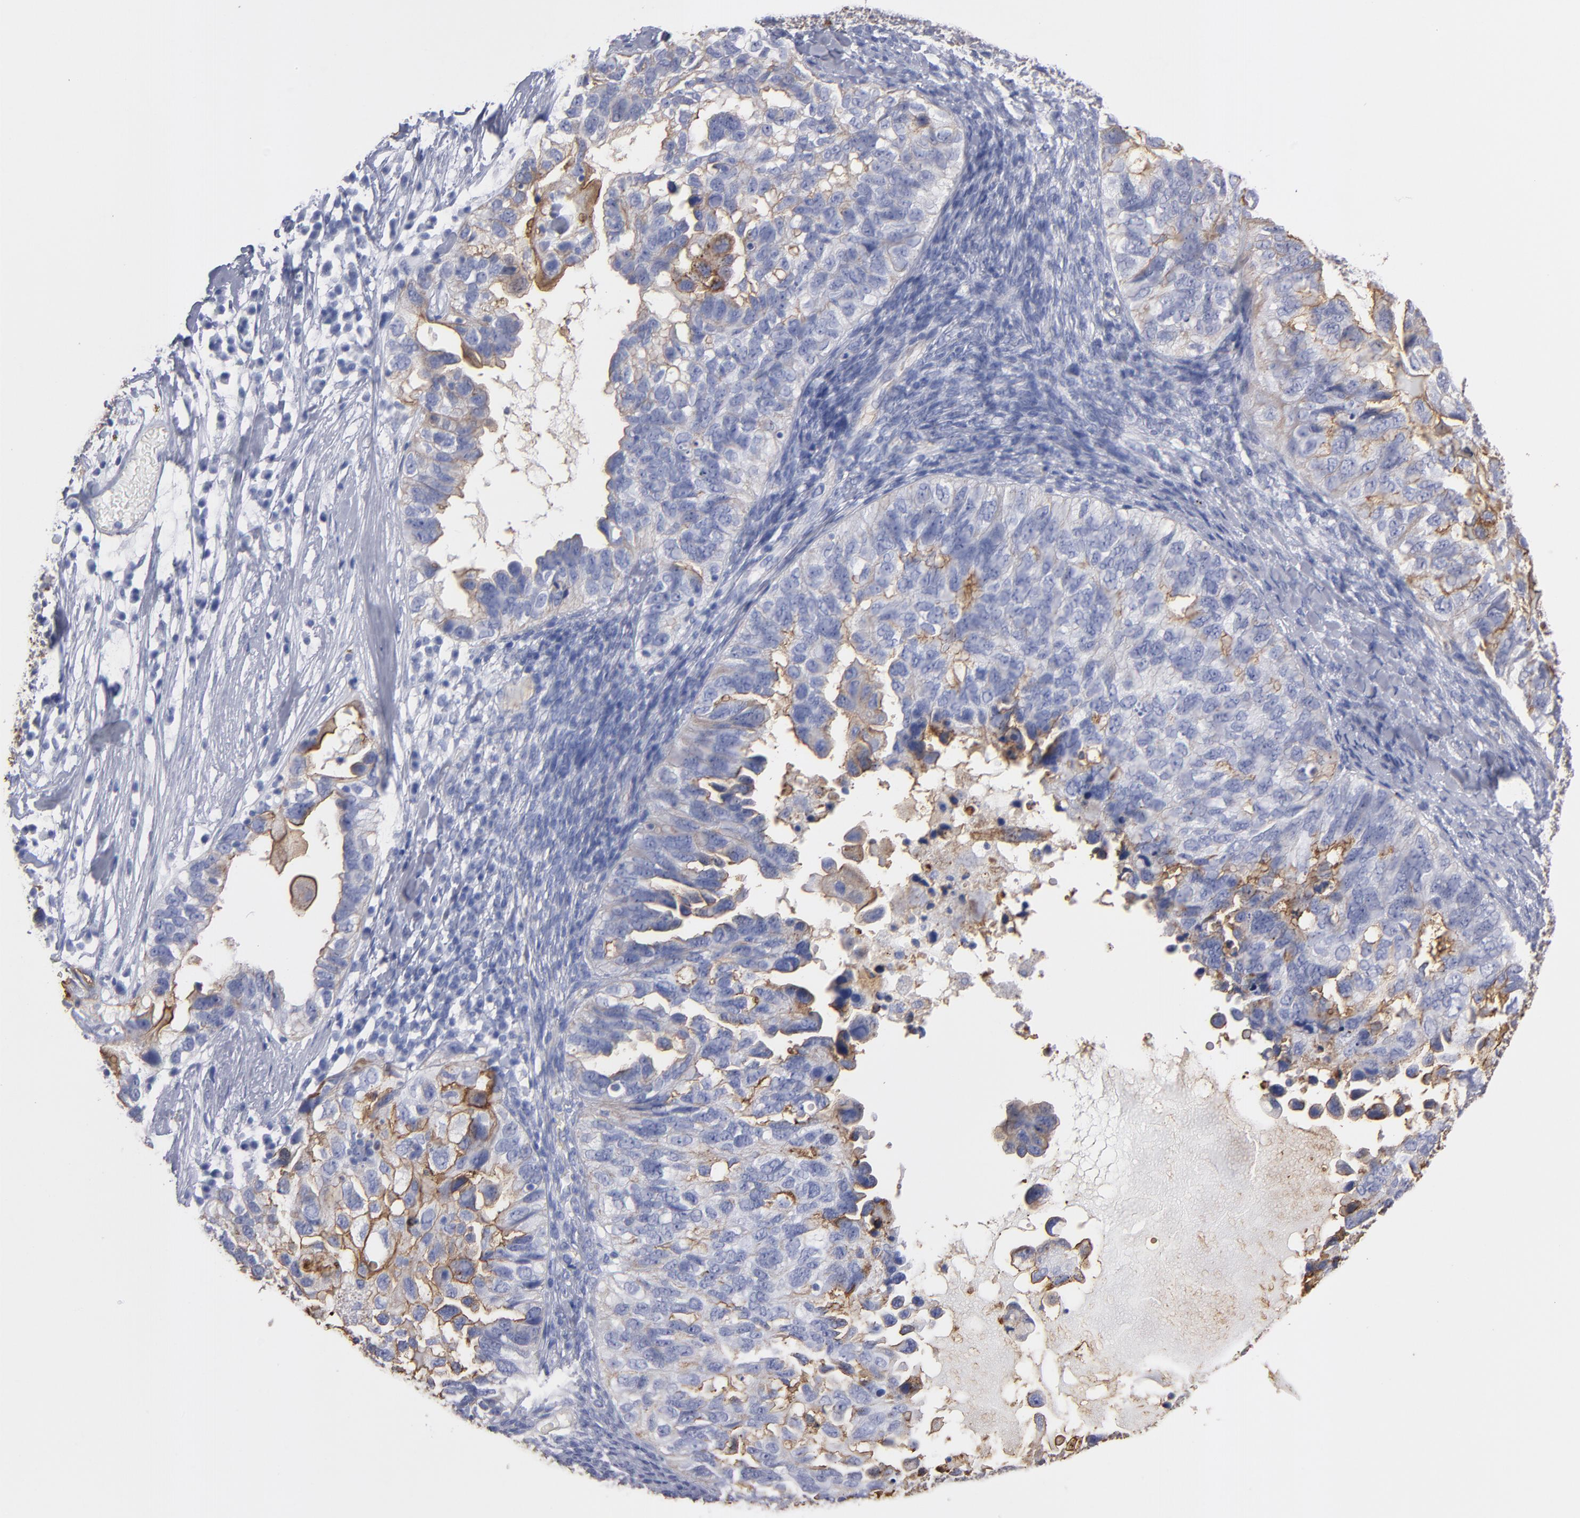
{"staining": {"intensity": "weak", "quantity": "<25%", "location": "cytoplasmic/membranous"}, "tissue": "ovarian cancer", "cell_type": "Tumor cells", "image_type": "cancer", "snomed": [{"axis": "morphology", "description": "Cystadenocarcinoma, serous, NOS"}, {"axis": "topography", "description": "Ovary"}], "caption": "Micrograph shows no significant protein expression in tumor cells of ovarian cancer (serous cystadenocarcinoma).", "gene": "TM4SF1", "patient": {"sex": "female", "age": 82}}